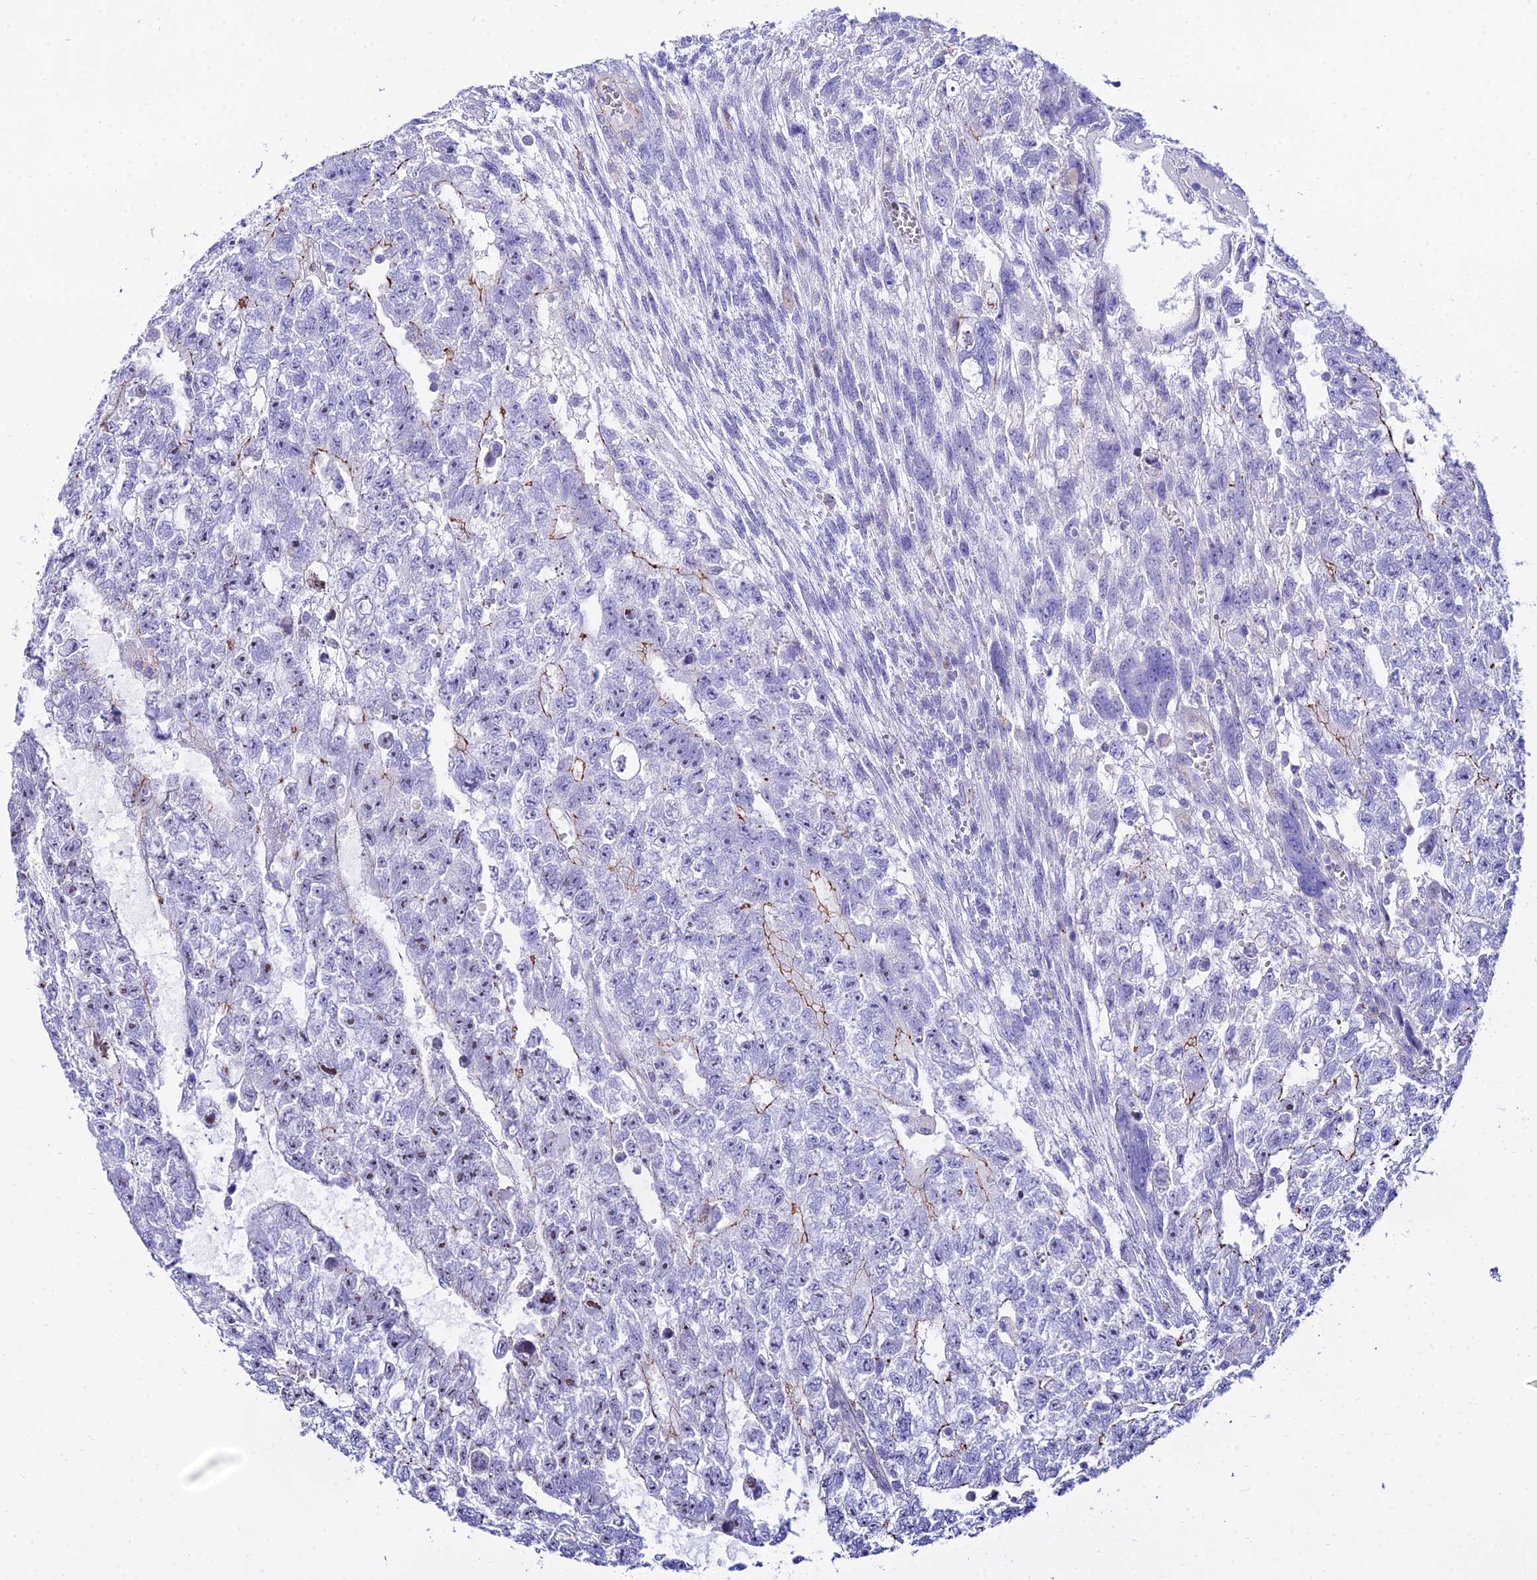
{"staining": {"intensity": "negative", "quantity": "none", "location": "none"}, "tissue": "testis cancer", "cell_type": "Tumor cells", "image_type": "cancer", "snomed": [{"axis": "morphology", "description": "Carcinoma, Embryonal, NOS"}, {"axis": "topography", "description": "Testis"}], "caption": "Immunohistochemistry (IHC) photomicrograph of neoplastic tissue: testis cancer stained with DAB demonstrates no significant protein expression in tumor cells.", "gene": "DLX1", "patient": {"sex": "male", "age": 26}}